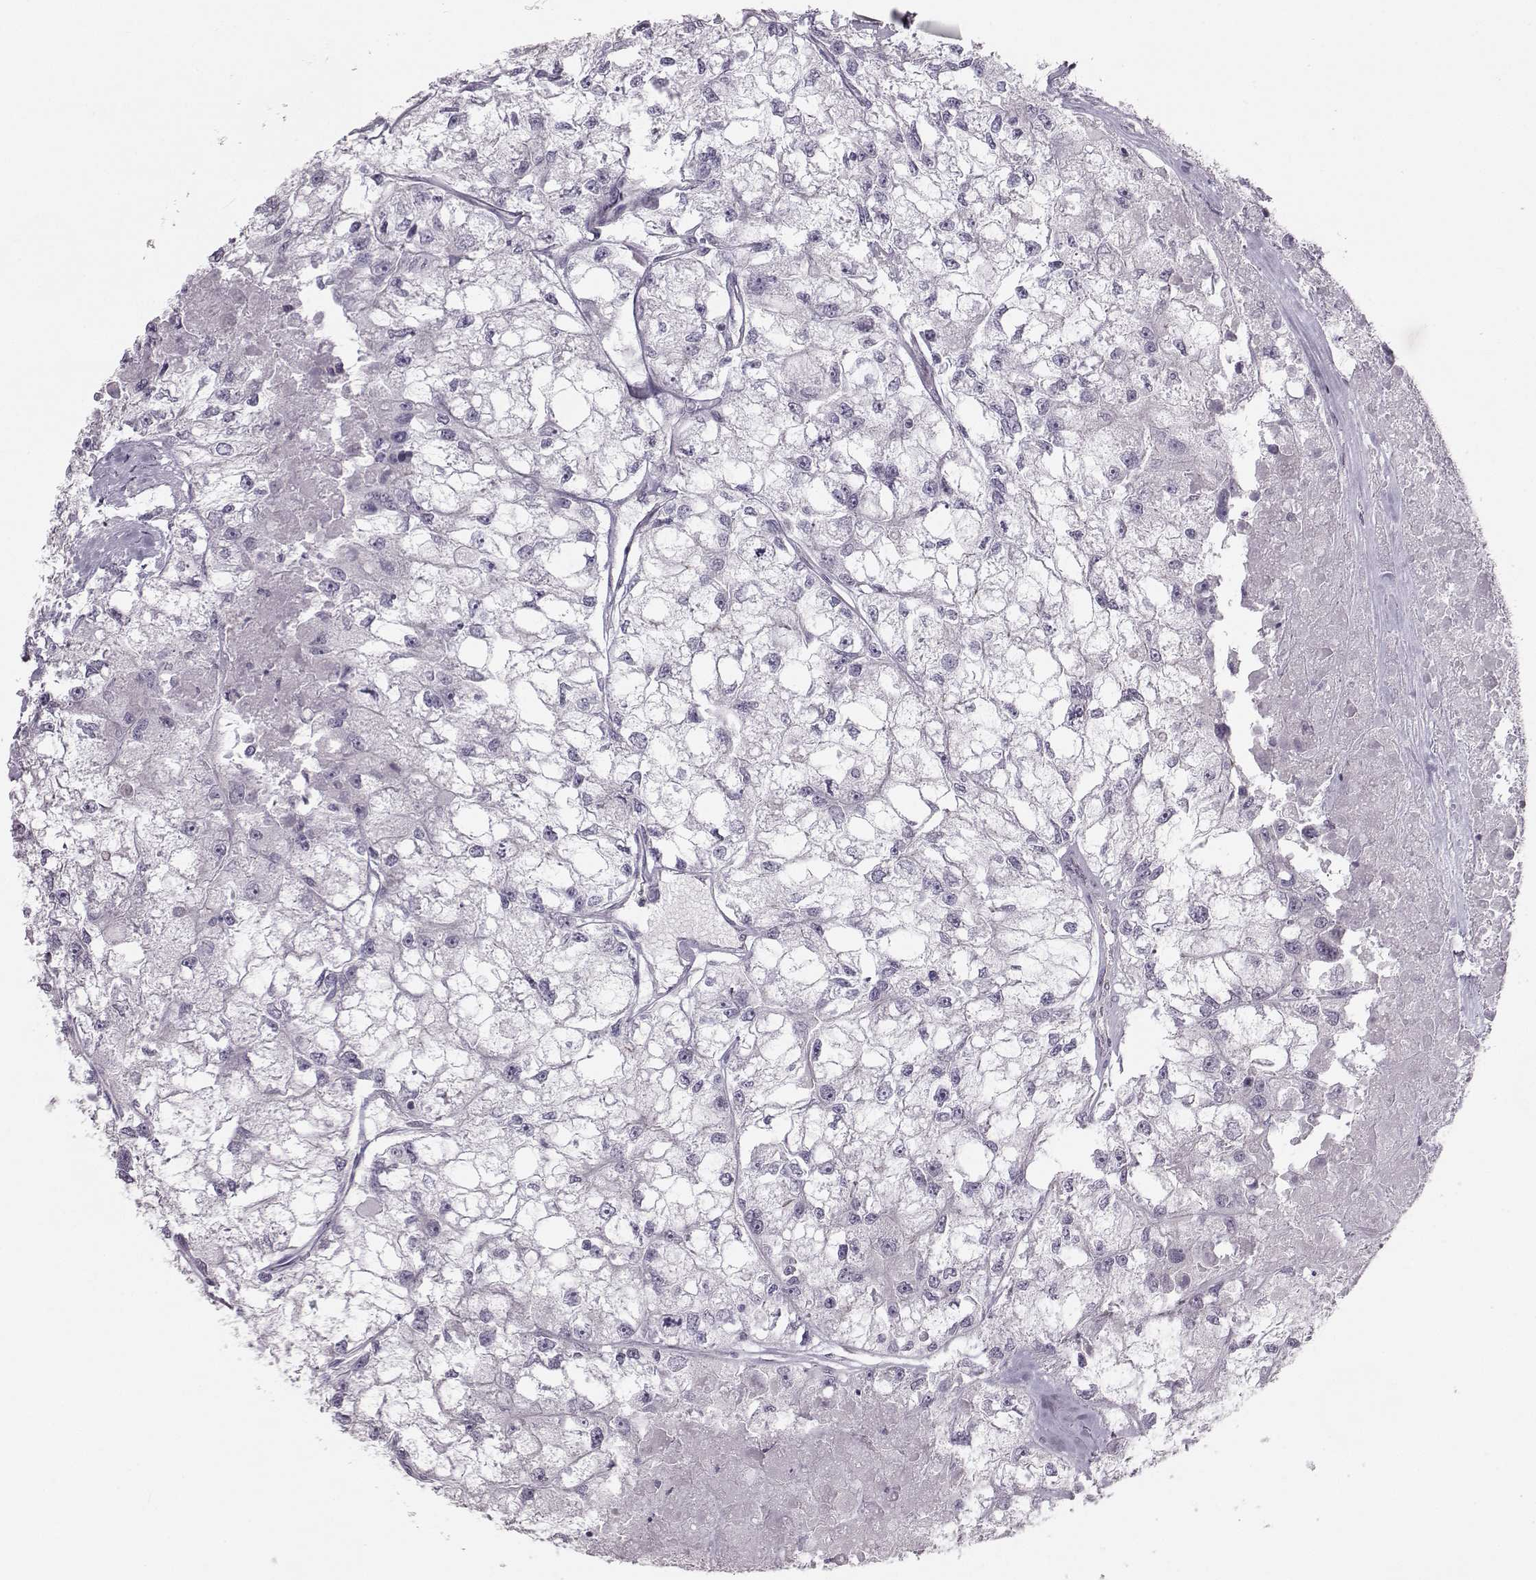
{"staining": {"intensity": "negative", "quantity": "none", "location": "none"}, "tissue": "renal cancer", "cell_type": "Tumor cells", "image_type": "cancer", "snomed": [{"axis": "morphology", "description": "Adenocarcinoma, NOS"}, {"axis": "topography", "description": "Kidney"}], "caption": "Human renal cancer stained for a protein using IHC shows no positivity in tumor cells.", "gene": "MAST1", "patient": {"sex": "male", "age": 56}}